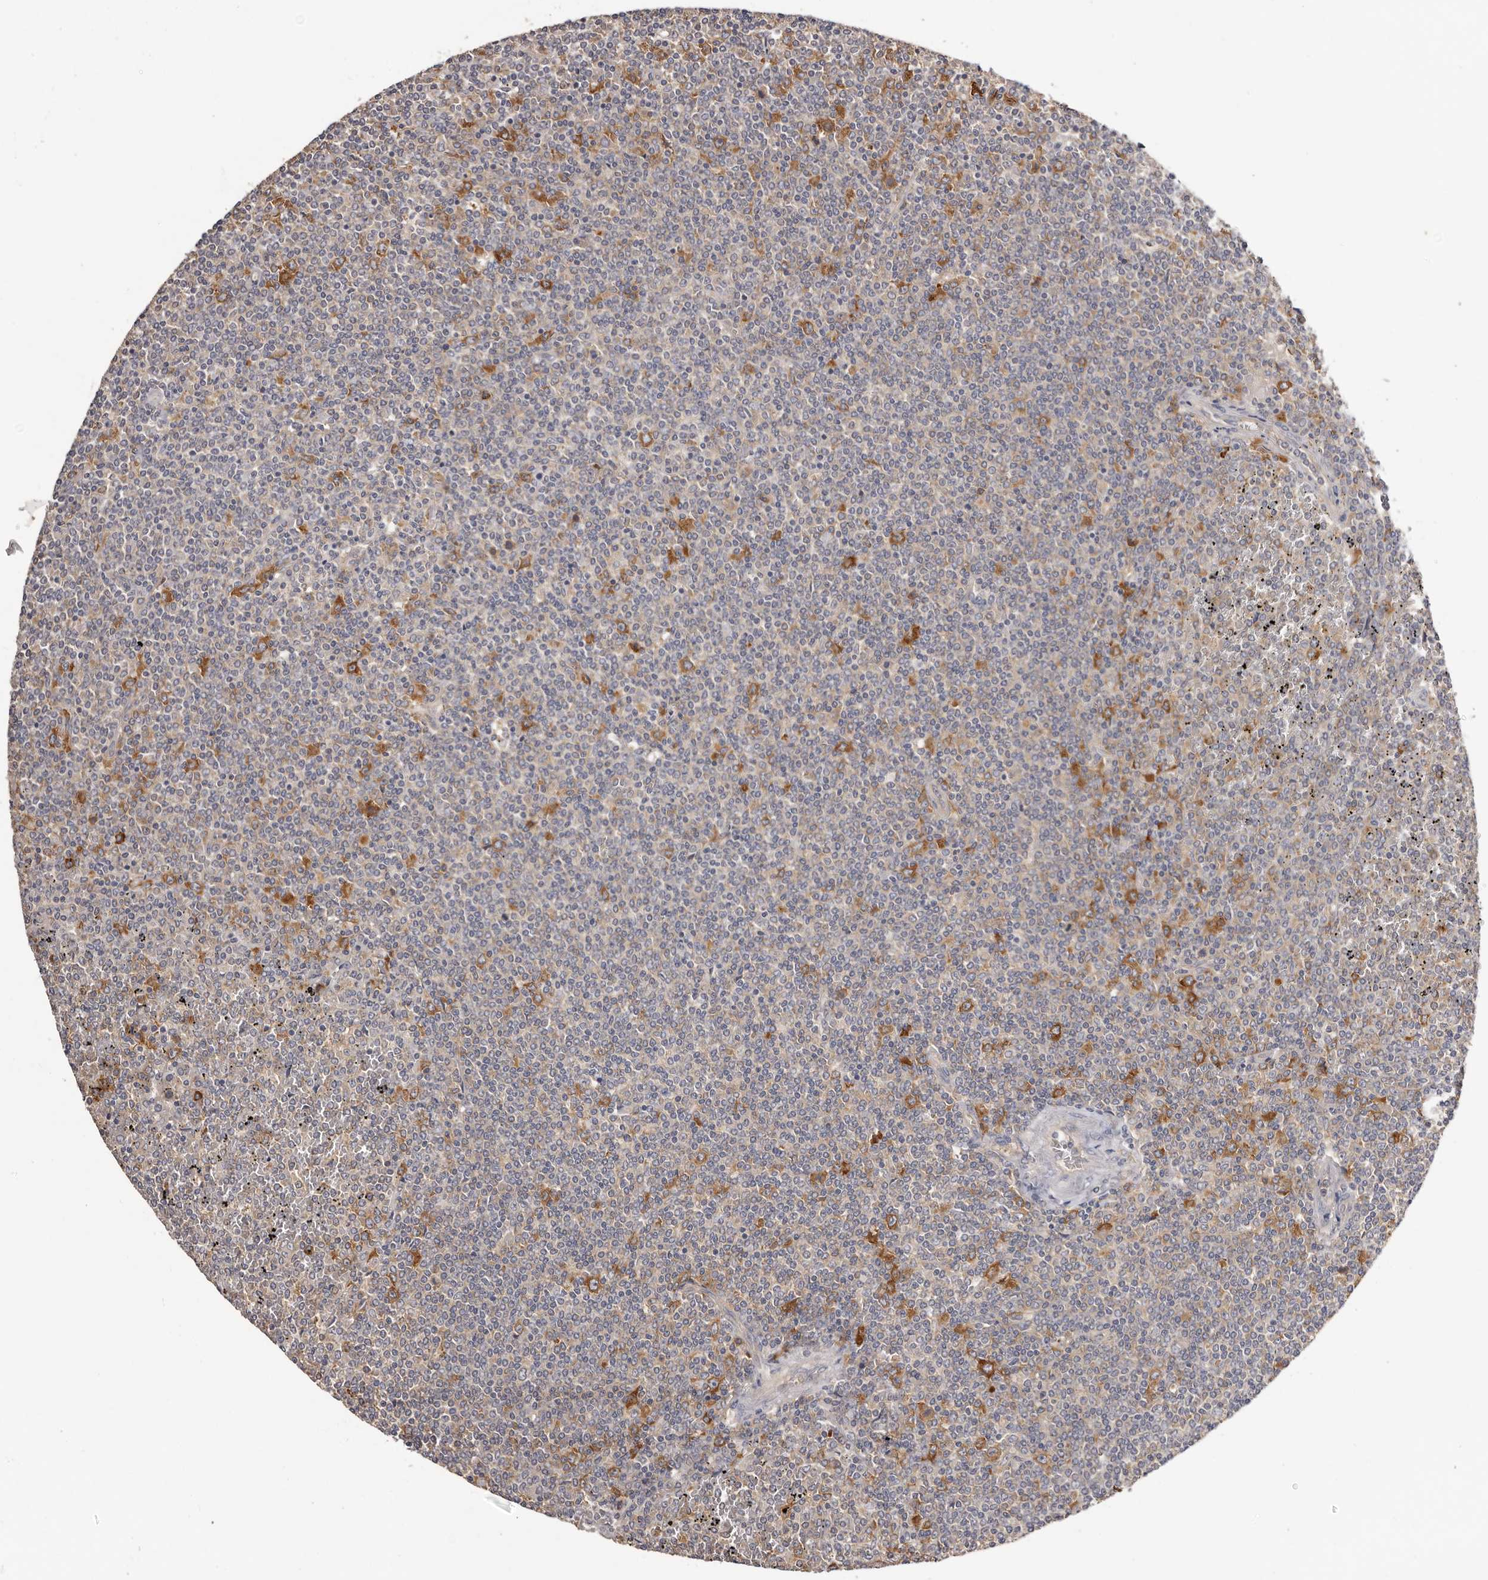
{"staining": {"intensity": "negative", "quantity": "none", "location": "none"}, "tissue": "lymphoma", "cell_type": "Tumor cells", "image_type": "cancer", "snomed": [{"axis": "morphology", "description": "Malignant lymphoma, non-Hodgkin's type, Low grade"}, {"axis": "topography", "description": "Spleen"}], "caption": "Tumor cells are negative for brown protein staining in lymphoma.", "gene": "LTV1", "patient": {"sex": "female", "age": 19}}